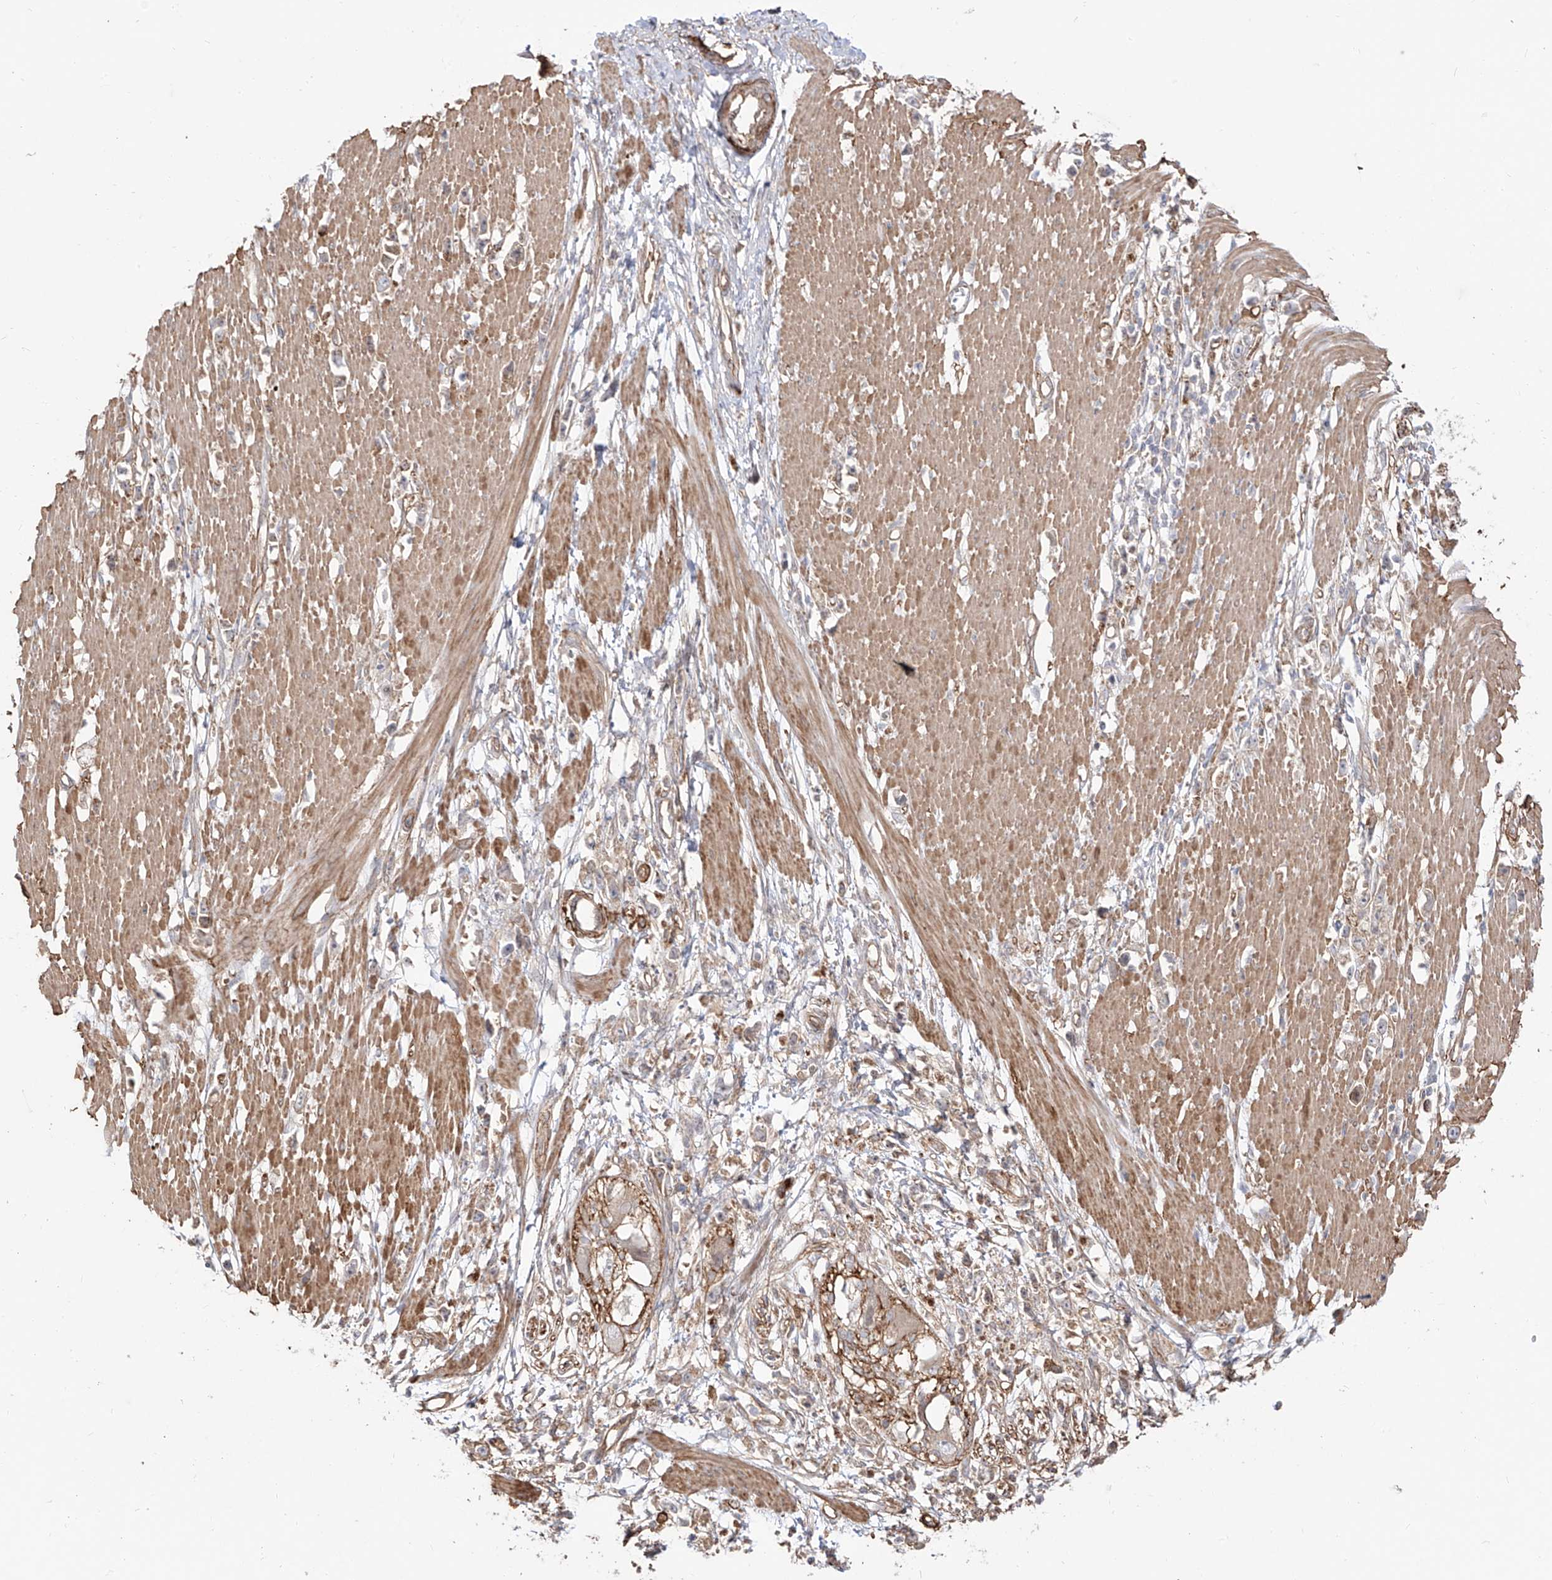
{"staining": {"intensity": "moderate", "quantity": "25%-75%", "location": "cytoplasmic/membranous"}, "tissue": "stomach cancer", "cell_type": "Tumor cells", "image_type": "cancer", "snomed": [{"axis": "morphology", "description": "Adenocarcinoma, NOS"}, {"axis": "topography", "description": "Stomach"}], "caption": "There is medium levels of moderate cytoplasmic/membranous expression in tumor cells of stomach cancer, as demonstrated by immunohistochemical staining (brown color).", "gene": "ZNF180", "patient": {"sex": "female", "age": 59}}